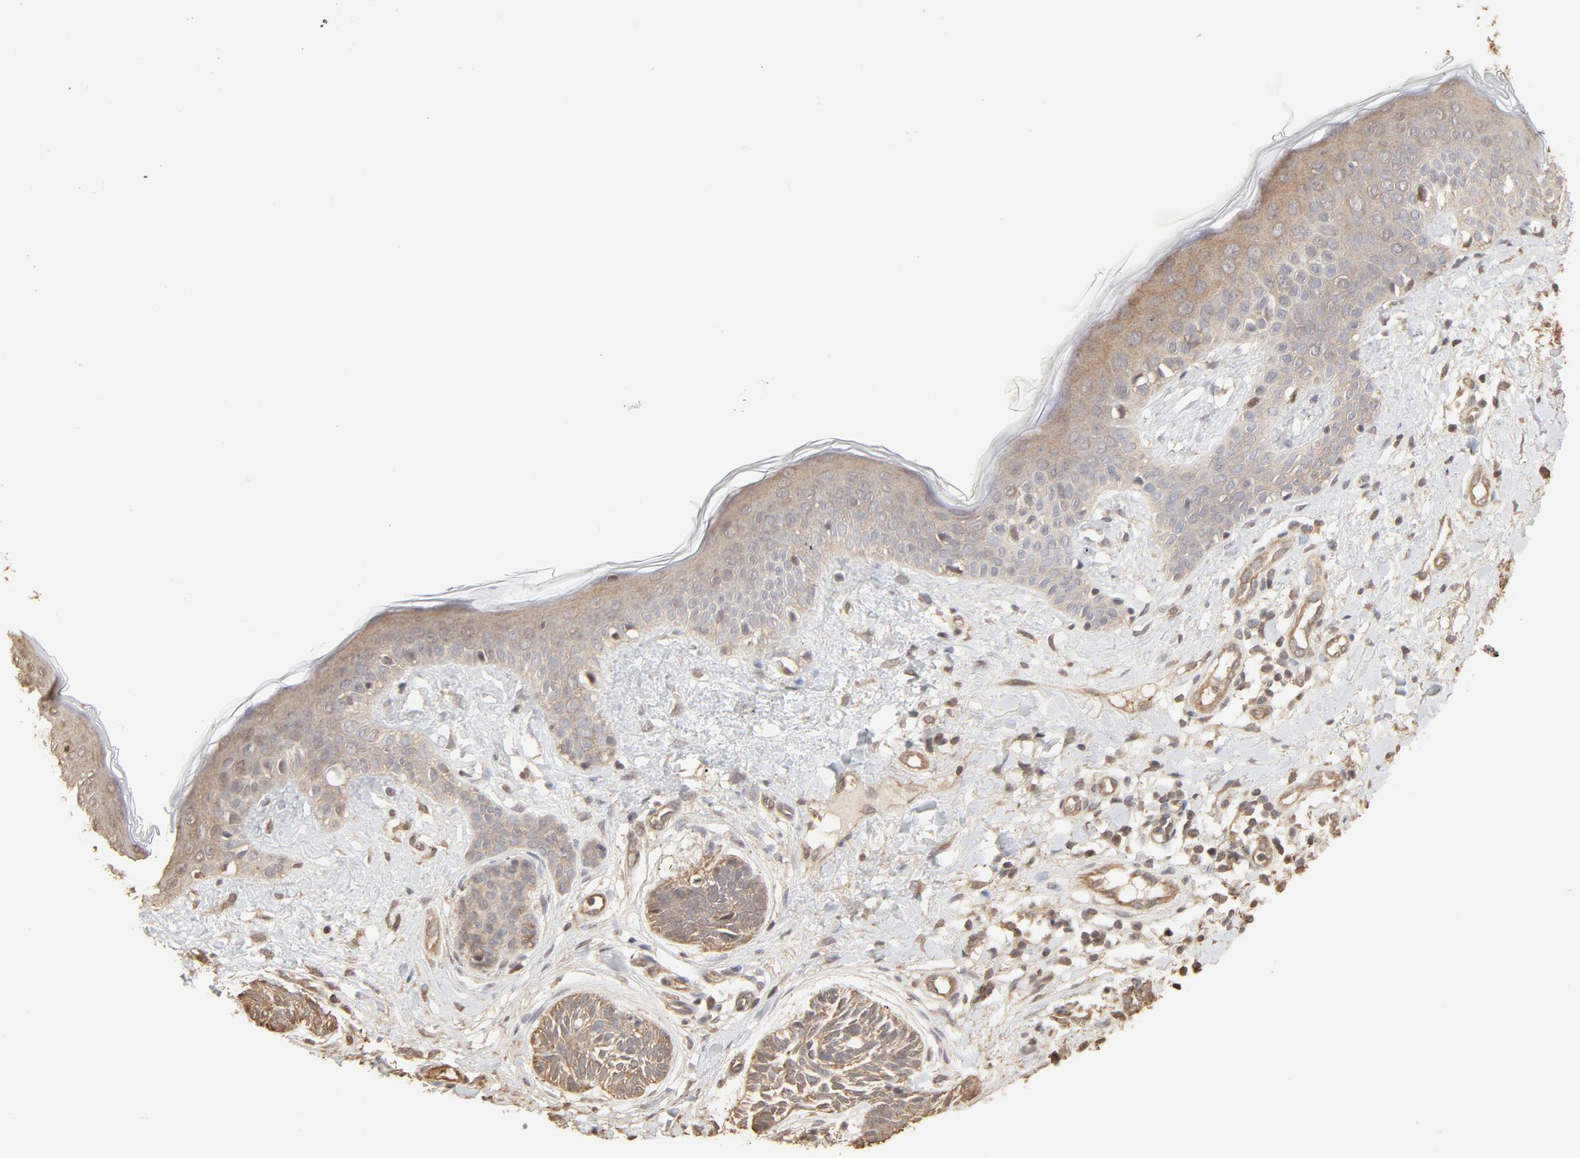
{"staining": {"intensity": "weak", "quantity": ">75%", "location": "cytoplasmic/membranous"}, "tissue": "skin cancer", "cell_type": "Tumor cells", "image_type": "cancer", "snomed": [{"axis": "morphology", "description": "Normal tissue, NOS"}, {"axis": "morphology", "description": "Basal cell carcinoma"}, {"axis": "topography", "description": "Skin"}], "caption": "Immunohistochemistry (DAB (3,3'-diaminobenzidine)) staining of basal cell carcinoma (skin) displays weak cytoplasmic/membranous protein expression in about >75% of tumor cells.", "gene": "PPP2CA", "patient": {"sex": "male", "age": 63}}